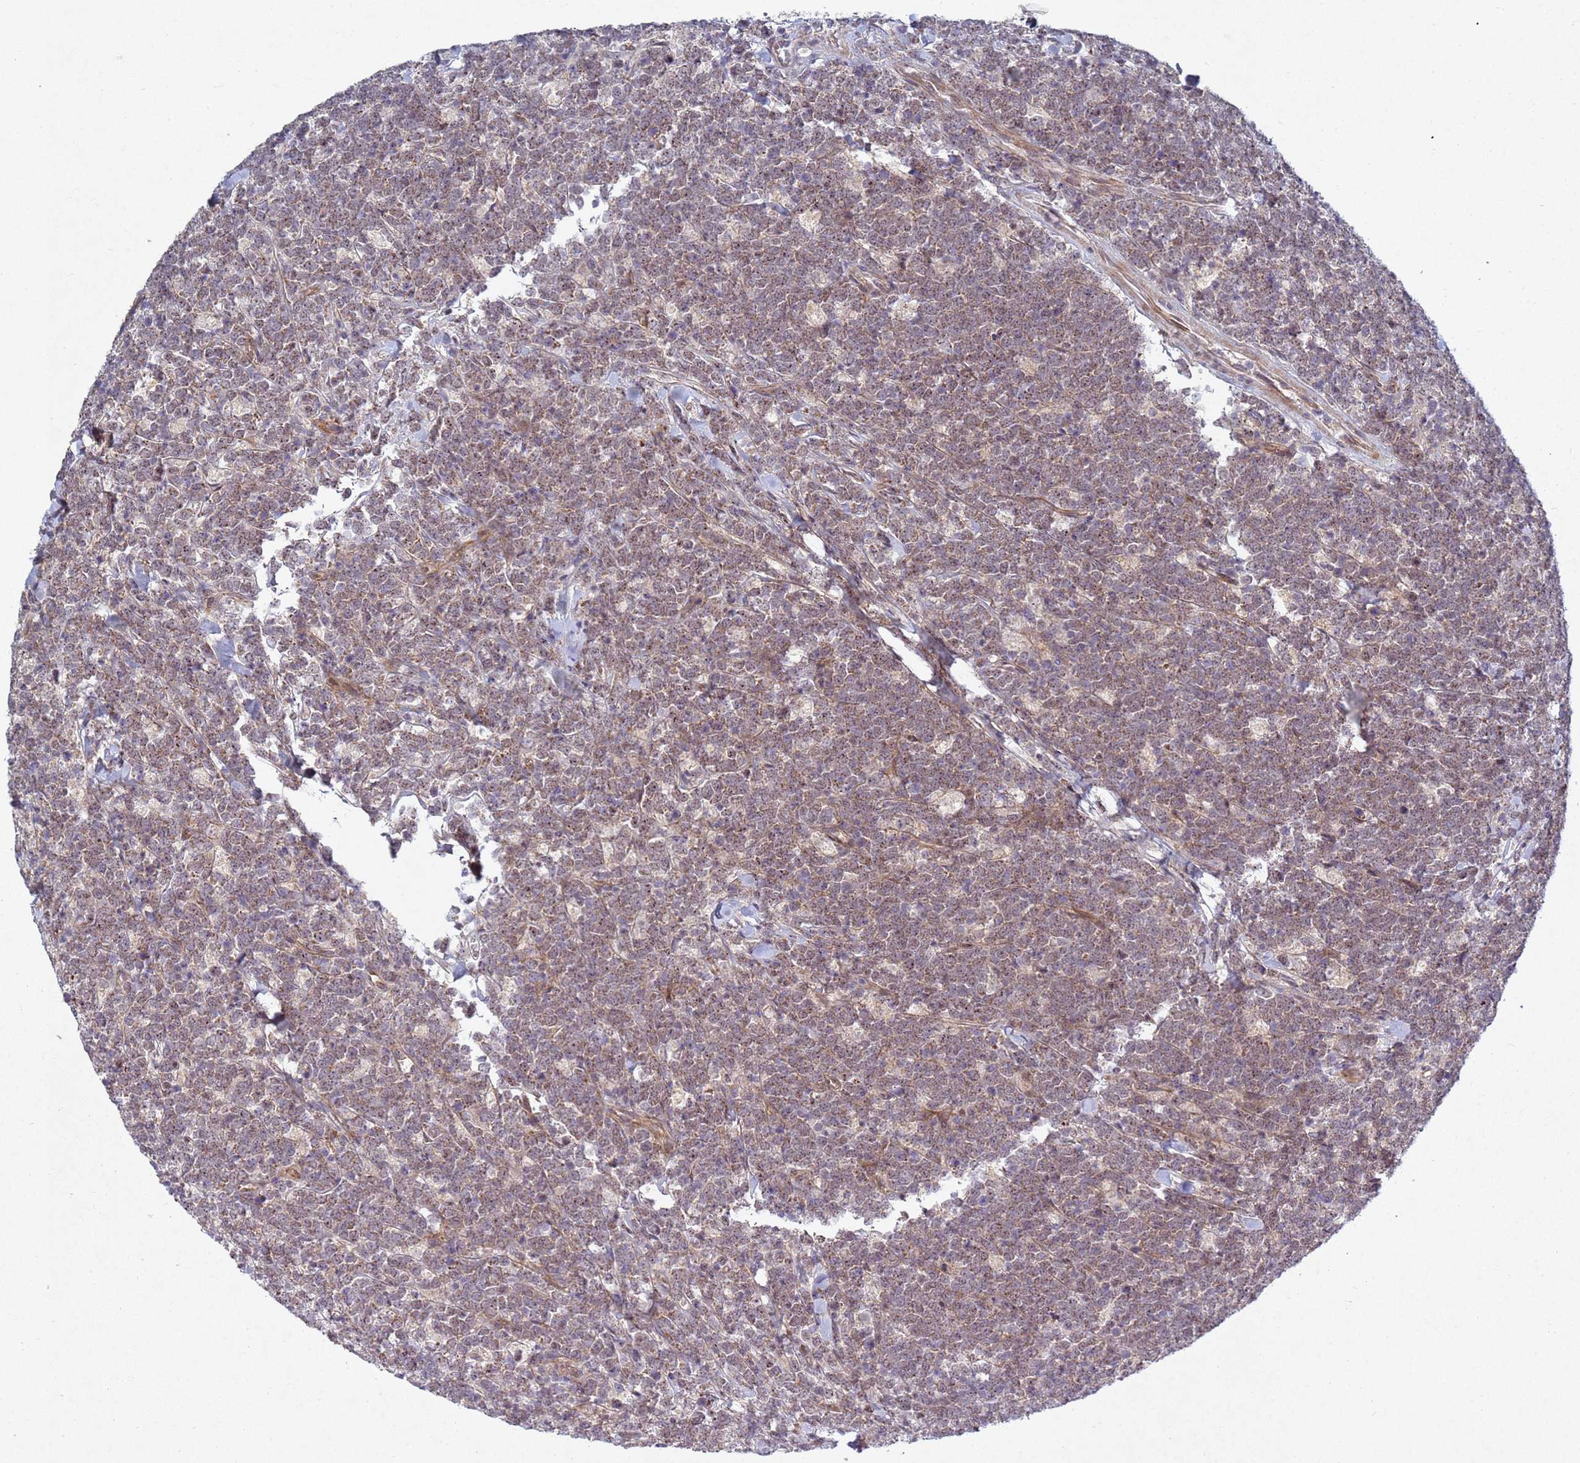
{"staining": {"intensity": "moderate", "quantity": ">75%", "location": "cytoplasmic/membranous"}, "tissue": "lymphoma", "cell_type": "Tumor cells", "image_type": "cancer", "snomed": [{"axis": "morphology", "description": "Malignant lymphoma, non-Hodgkin's type, High grade"}, {"axis": "topography", "description": "Small intestine"}], "caption": "A high-resolution photomicrograph shows immunohistochemistry (IHC) staining of malignant lymphoma, non-Hodgkin's type (high-grade), which displays moderate cytoplasmic/membranous positivity in approximately >75% of tumor cells.", "gene": "TNPO2", "patient": {"sex": "male", "age": 8}}